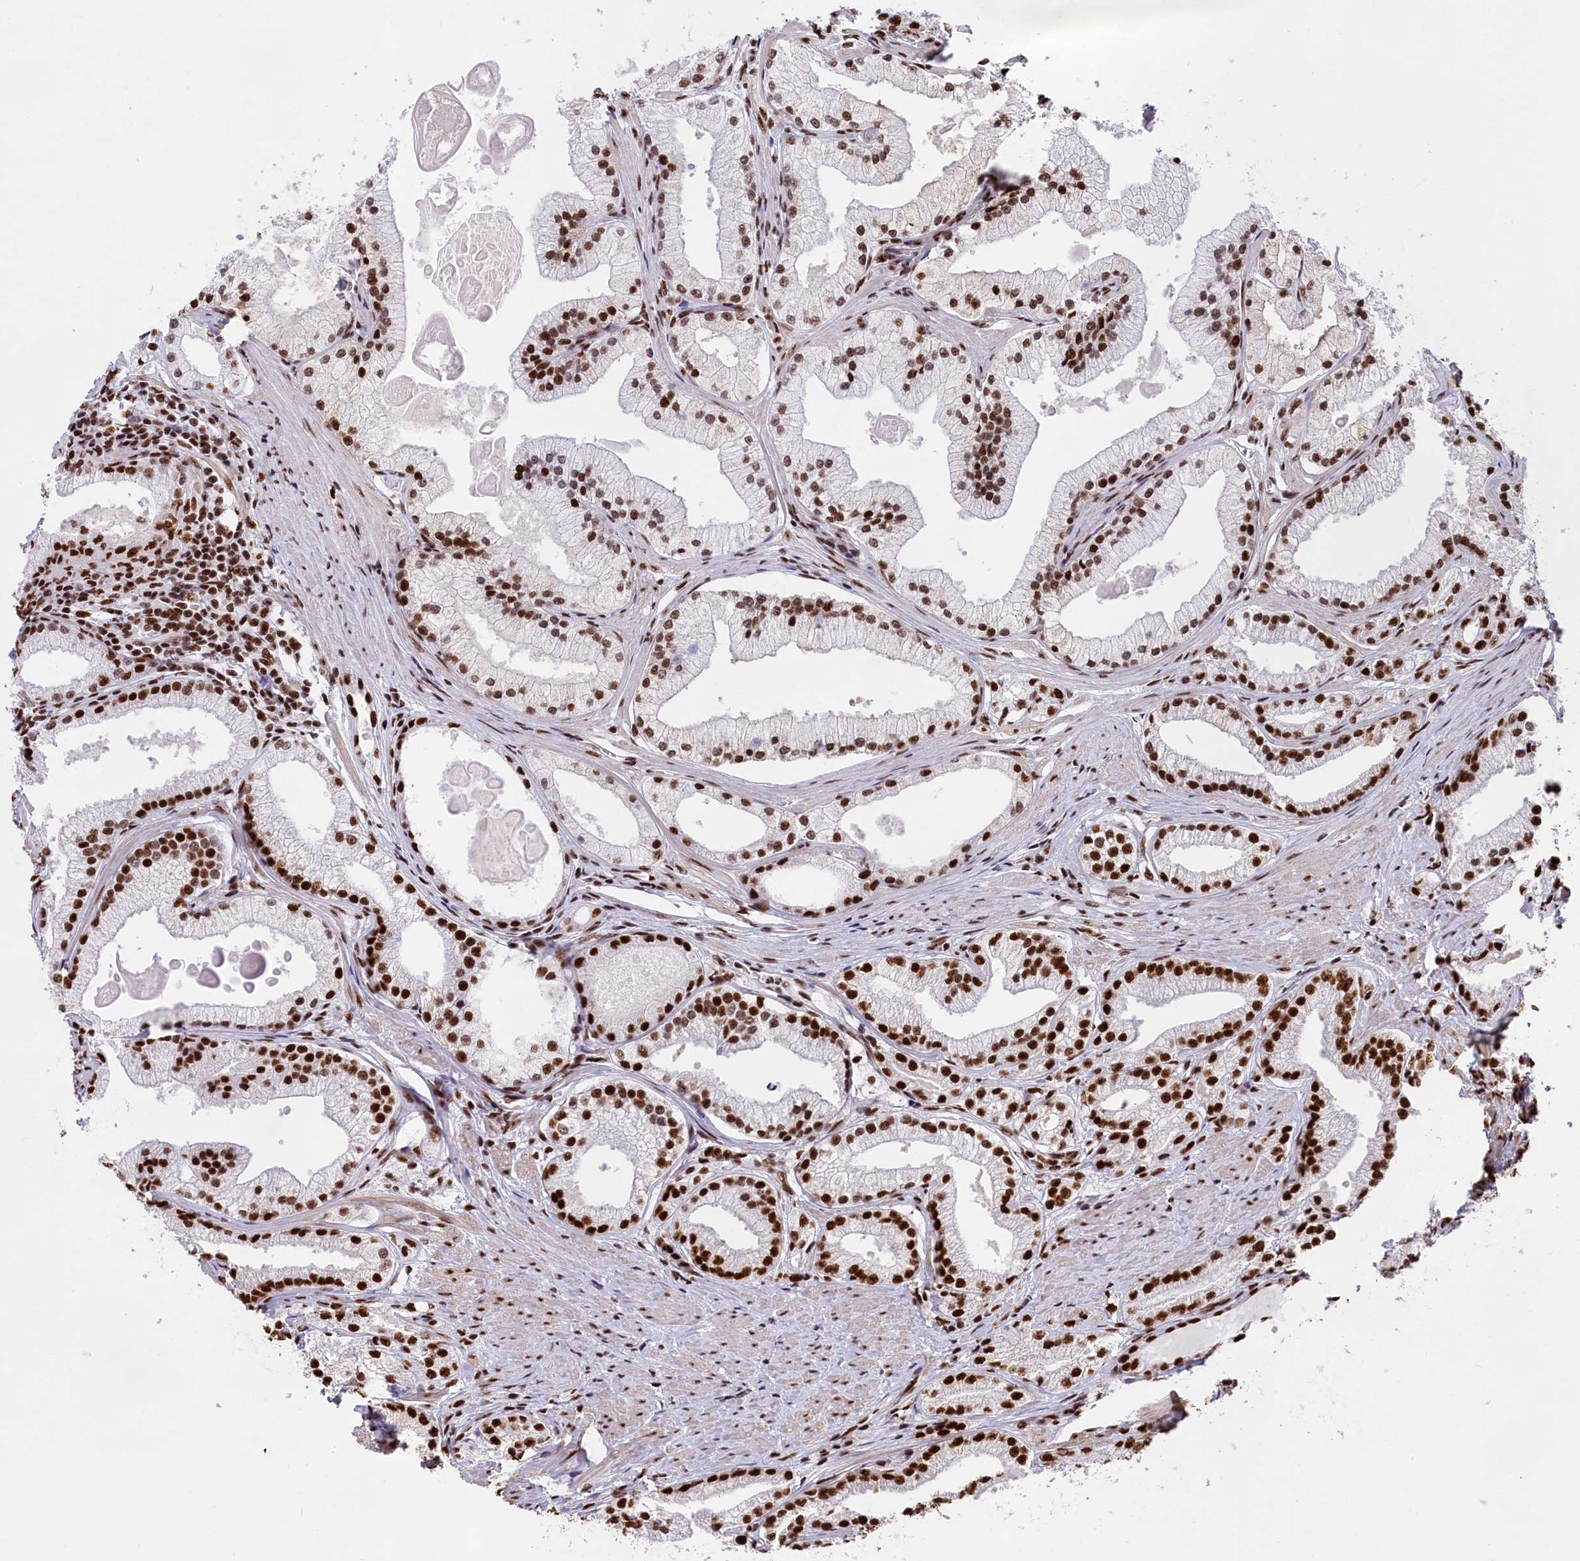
{"staining": {"intensity": "strong", "quantity": ">75%", "location": "nuclear"}, "tissue": "prostate cancer", "cell_type": "Tumor cells", "image_type": "cancer", "snomed": [{"axis": "morphology", "description": "Adenocarcinoma, Low grade"}, {"axis": "topography", "description": "Prostate"}], "caption": "Brown immunohistochemical staining in human prostate low-grade adenocarcinoma displays strong nuclear staining in approximately >75% of tumor cells.", "gene": "SNRNP70", "patient": {"sex": "male", "age": 57}}